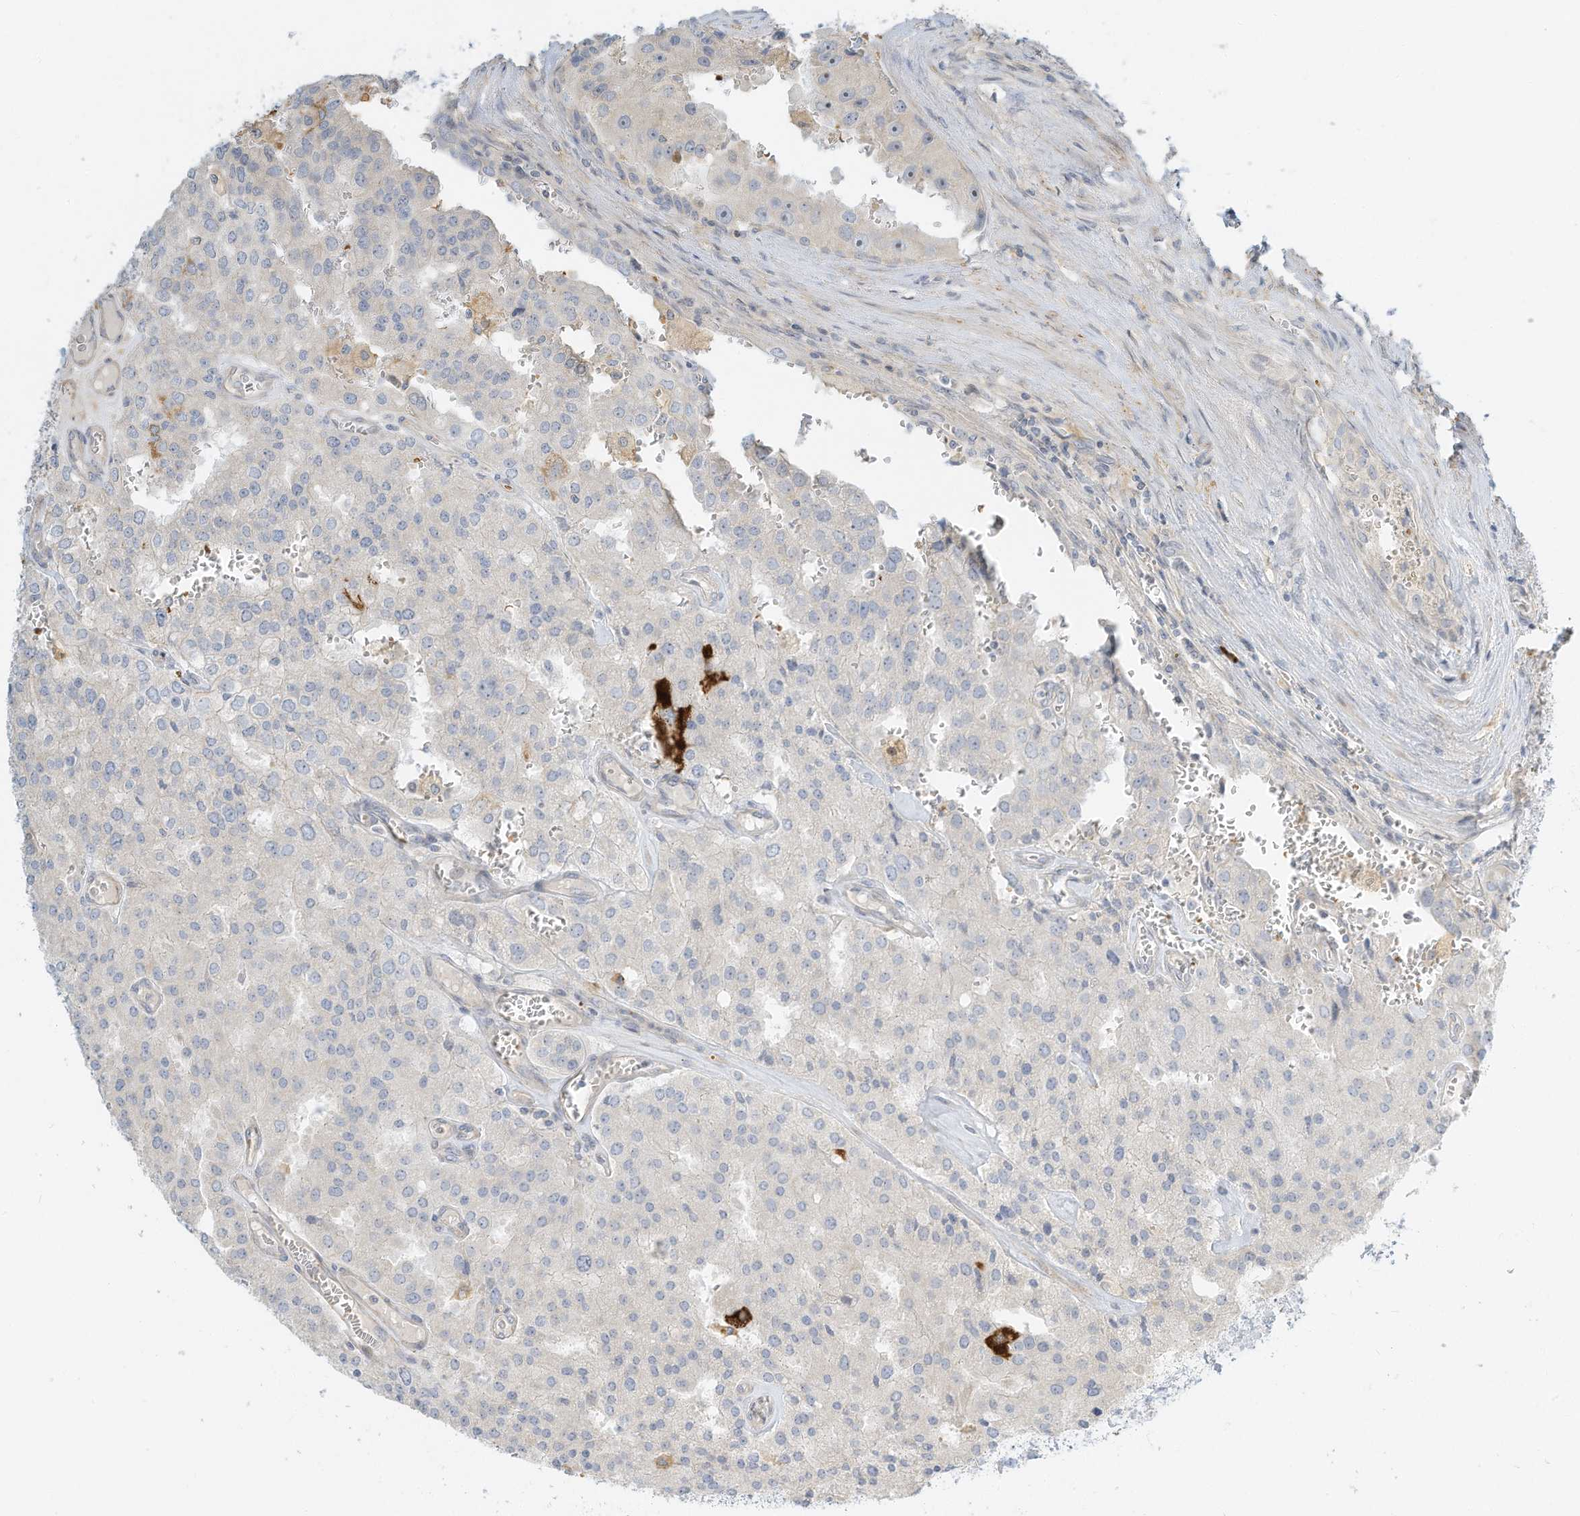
{"staining": {"intensity": "negative", "quantity": "none", "location": "none"}, "tissue": "prostate cancer", "cell_type": "Tumor cells", "image_type": "cancer", "snomed": [{"axis": "morphology", "description": "Adenocarcinoma, High grade"}, {"axis": "topography", "description": "Prostate"}], "caption": "Immunohistochemical staining of adenocarcinoma (high-grade) (prostate) shows no significant expression in tumor cells.", "gene": "OFD1", "patient": {"sex": "male", "age": 68}}